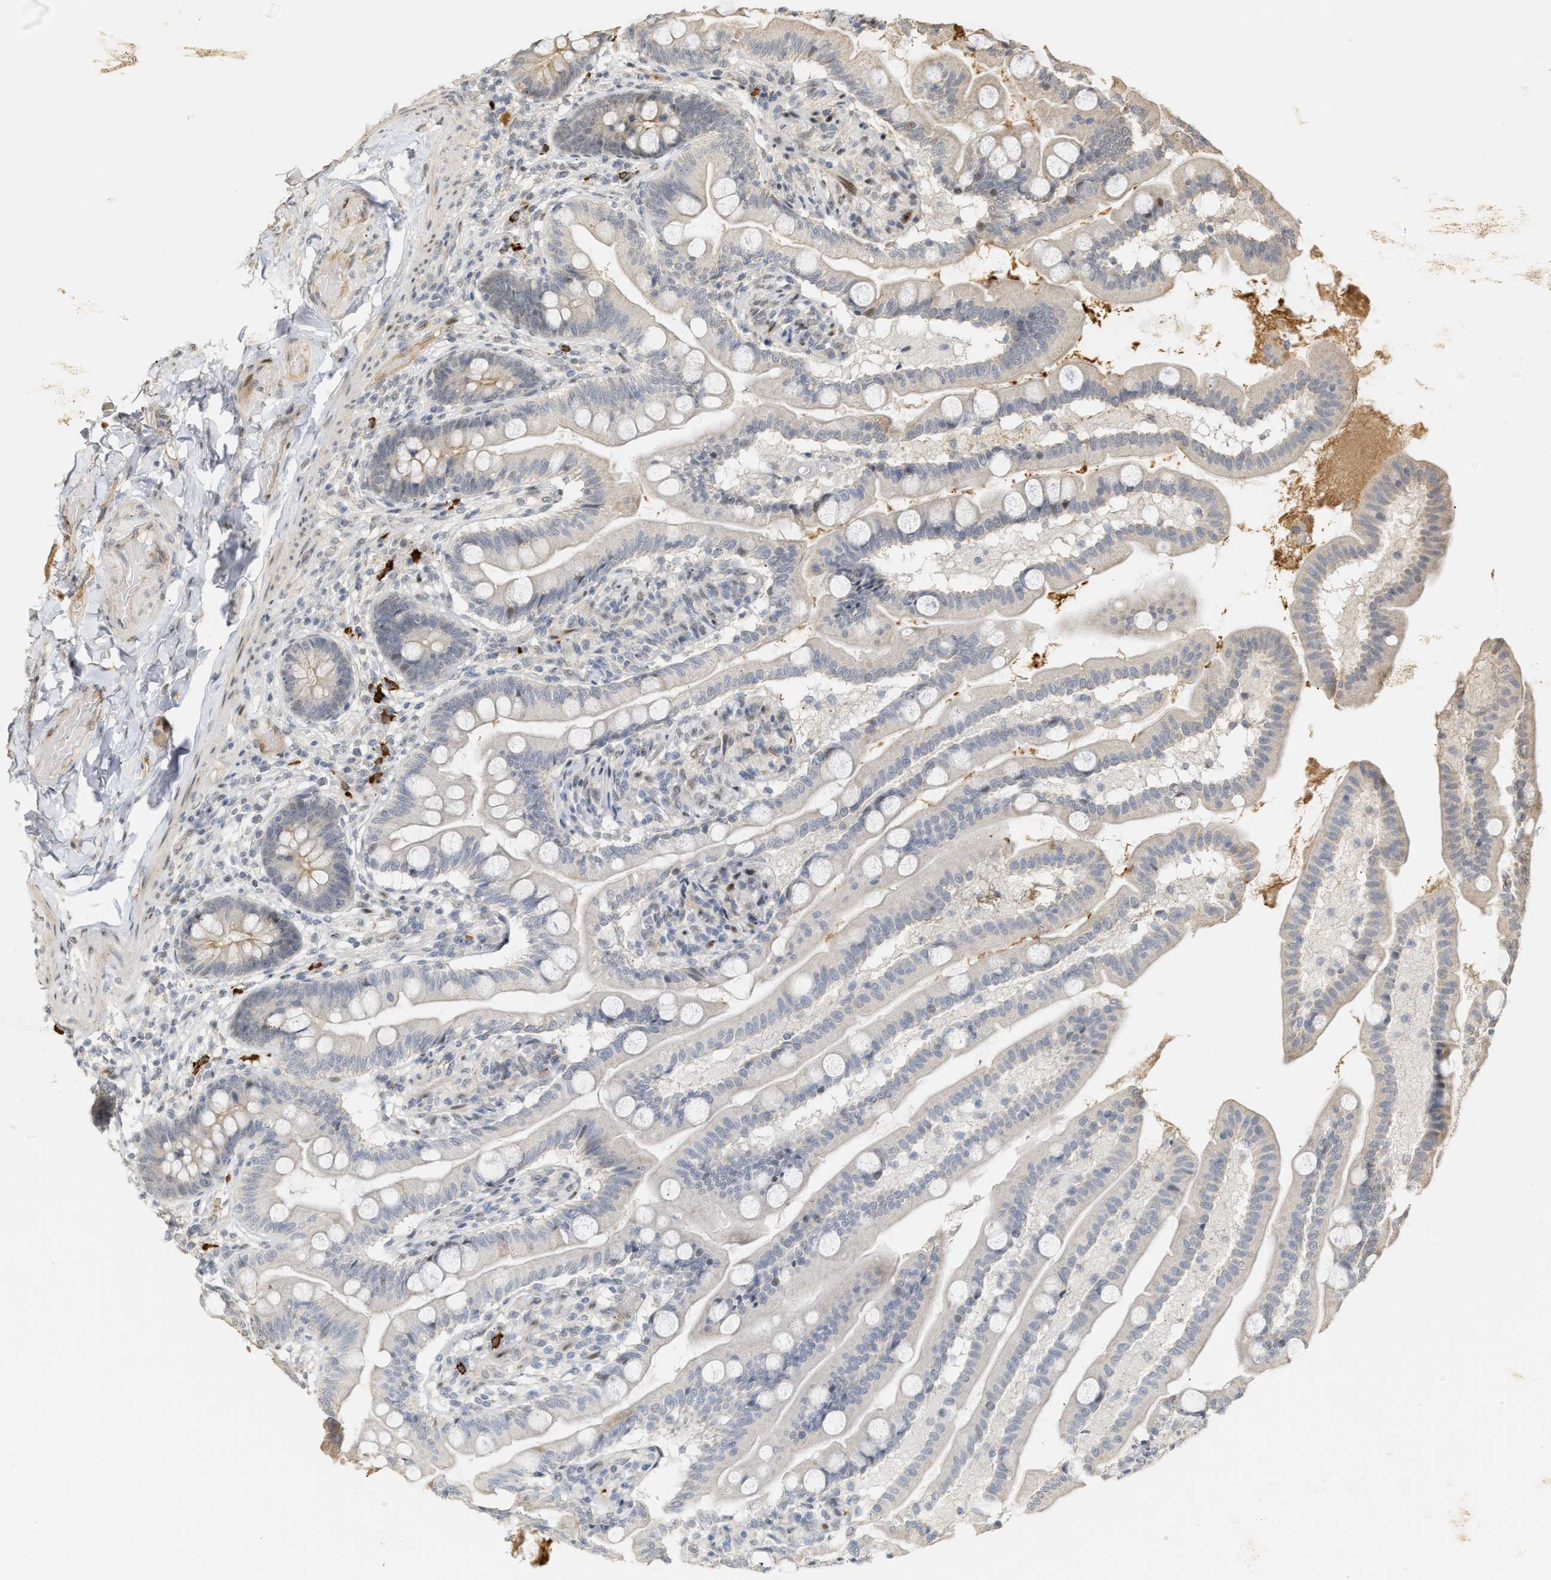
{"staining": {"intensity": "moderate", "quantity": "<25%", "location": "cytoplasmic/membranous"}, "tissue": "small intestine", "cell_type": "Glandular cells", "image_type": "normal", "snomed": [{"axis": "morphology", "description": "Normal tissue, NOS"}, {"axis": "topography", "description": "Small intestine"}], "caption": "A brown stain shows moderate cytoplasmic/membranous staining of a protein in glandular cells of unremarkable small intestine. Nuclei are stained in blue.", "gene": "ZFAND5", "patient": {"sex": "female", "age": 56}}